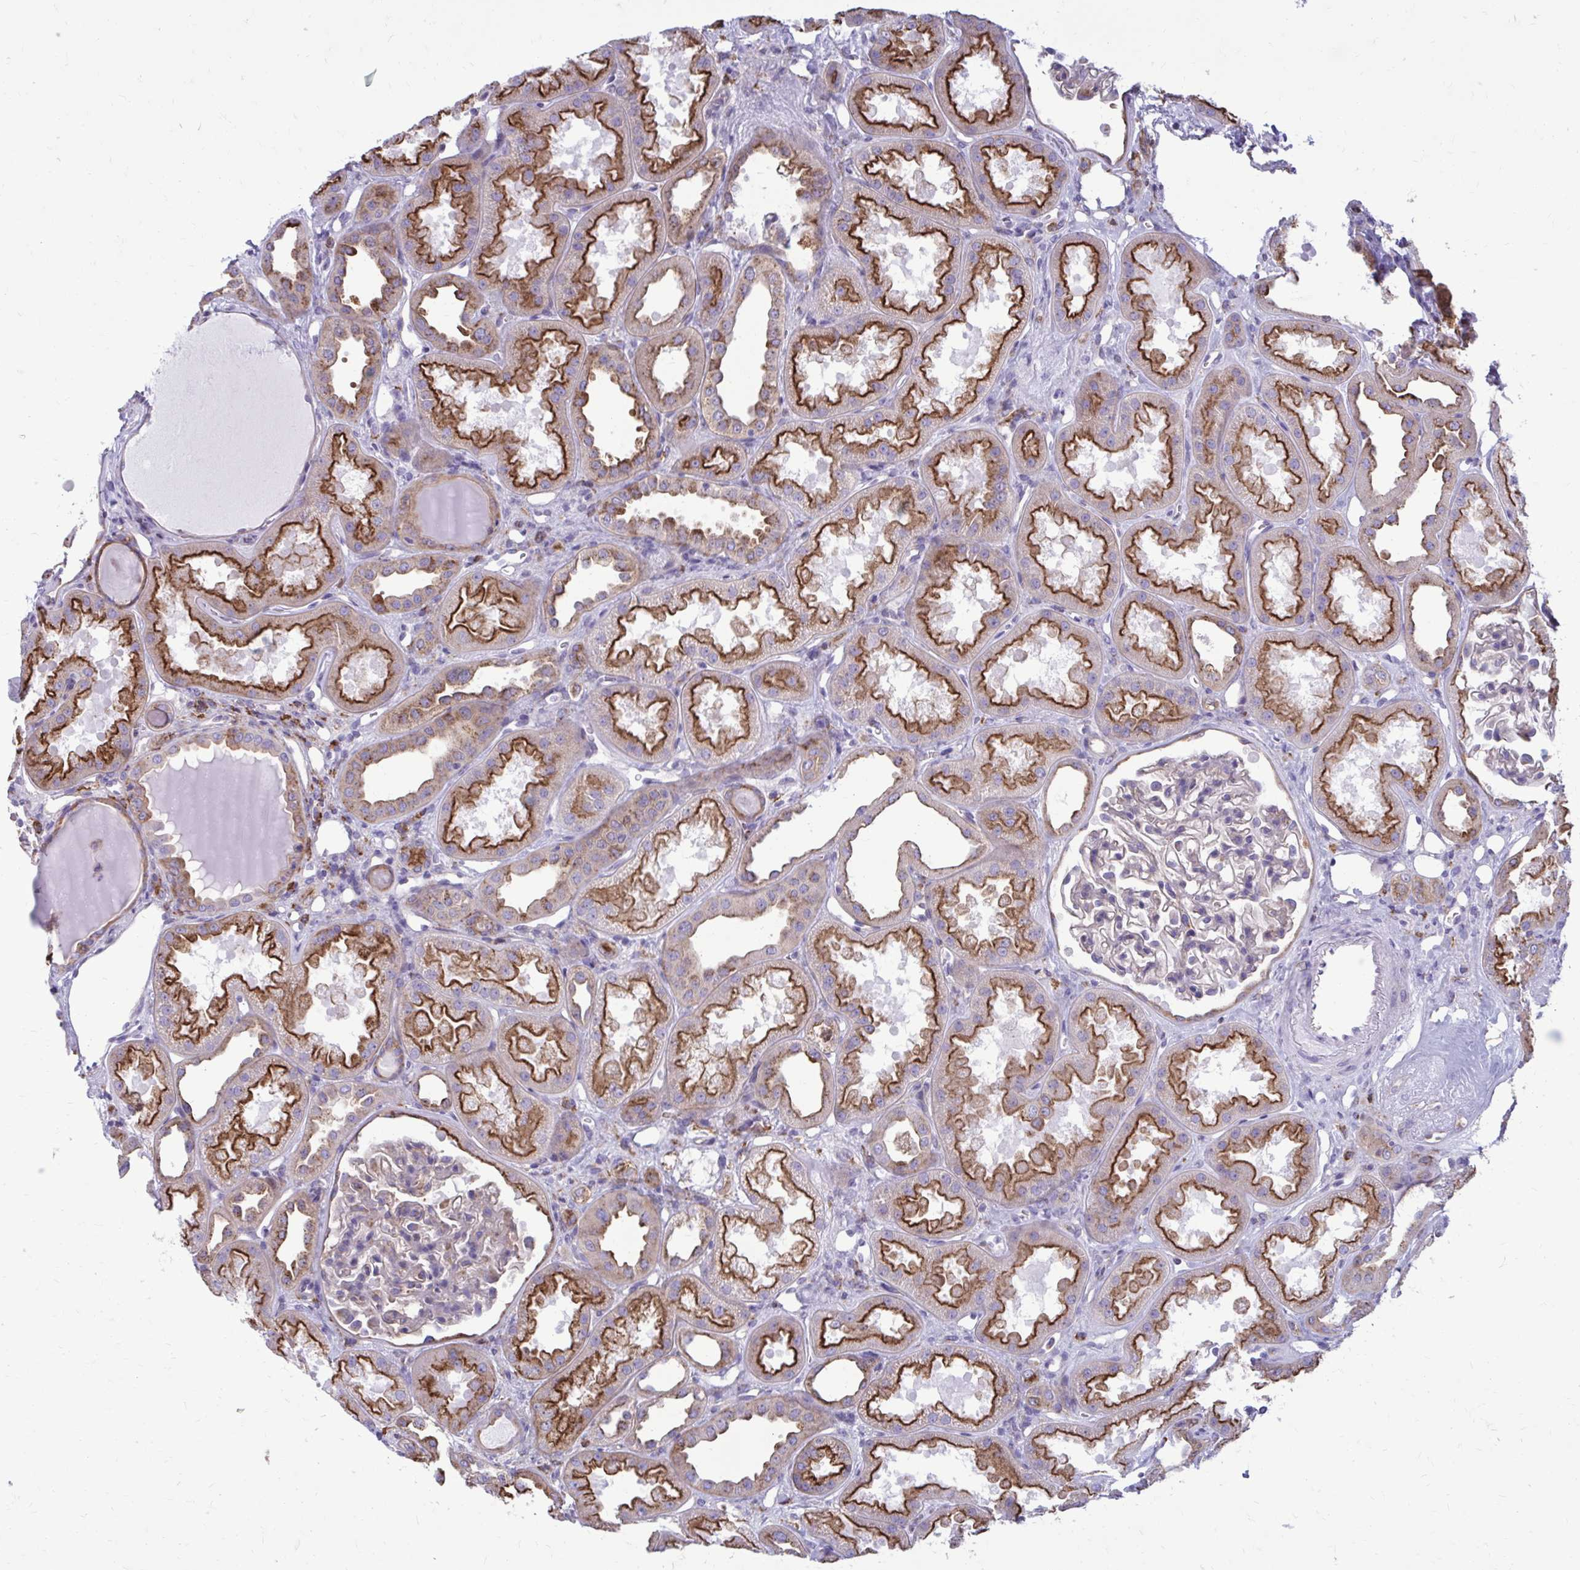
{"staining": {"intensity": "negative", "quantity": "none", "location": "none"}, "tissue": "kidney", "cell_type": "Cells in glomeruli", "image_type": "normal", "snomed": [{"axis": "morphology", "description": "Normal tissue, NOS"}, {"axis": "topography", "description": "Kidney"}], "caption": "An immunohistochemistry micrograph of unremarkable kidney is shown. There is no staining in cells in glomeruli of kidney. Brightfield microscopy of immunohistochemistry stained with DAB (brown) and hematoxylin (blue), captured at high magnification.", "gene": "CLTA", "patient": {"sex": "male", "age": 61}}